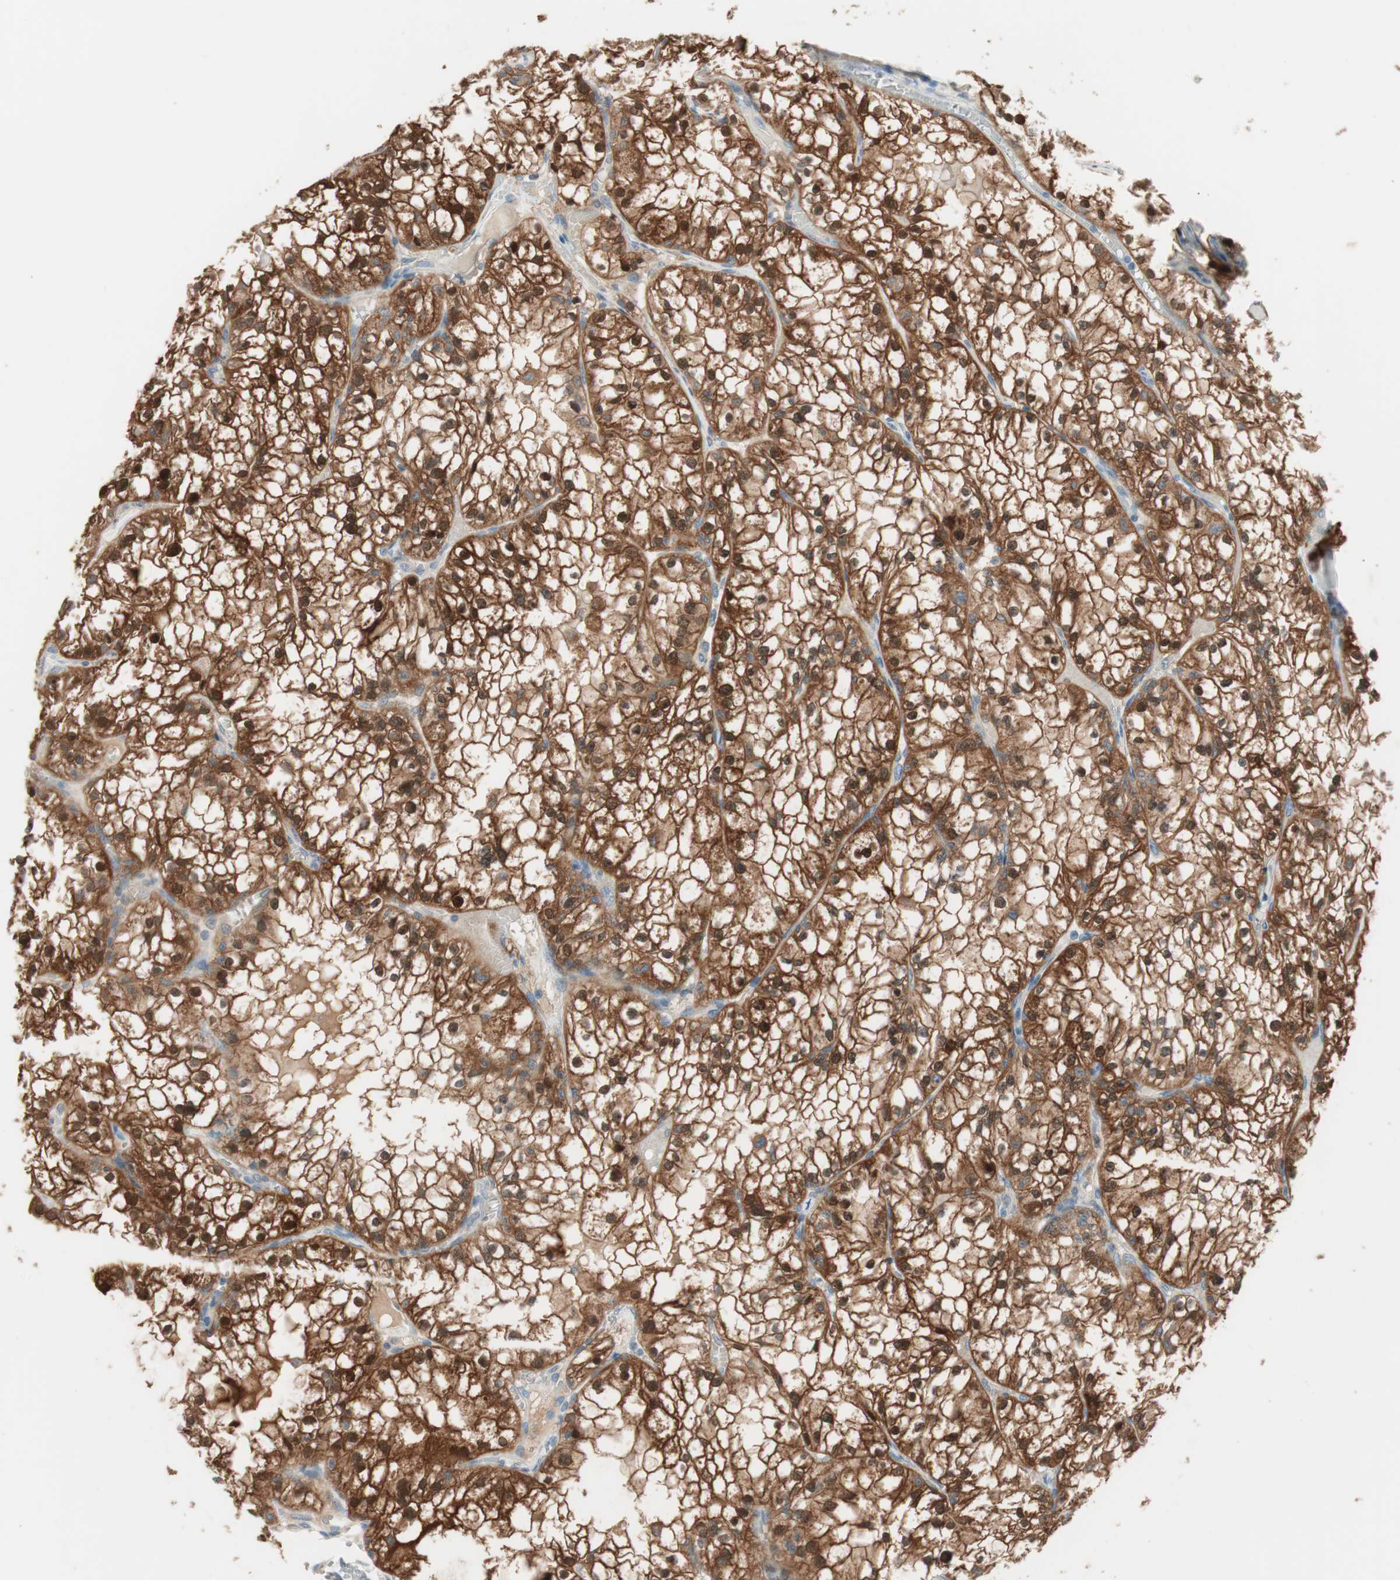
{"staining": {"intensity": "strong", "quantity": ">75%", "location": "cytoplasmic/membranous,nuclear"}, "tissue": "renal cancer", "cell_type": "Tumor cells", "image_type": "cancer", "snomed": [{"axis": "morphology", "description": "Adenocarcinoma, NOS"}, {"axis": "topography", "description": "Kidney"}], "caption": "Immunohistochemical staining of human adenocarcinoma (renal) demonstrates high levels of strong cytoplasmic/membranous and nuclear staining in about >75% of tumor cells. The staining is performed using DAB brown chromogen to label protein expression. The nuclei are counter-stained blue using hematoxylin.", "gene": "KHK", "patient": {"sex": "male", "age": 56}}